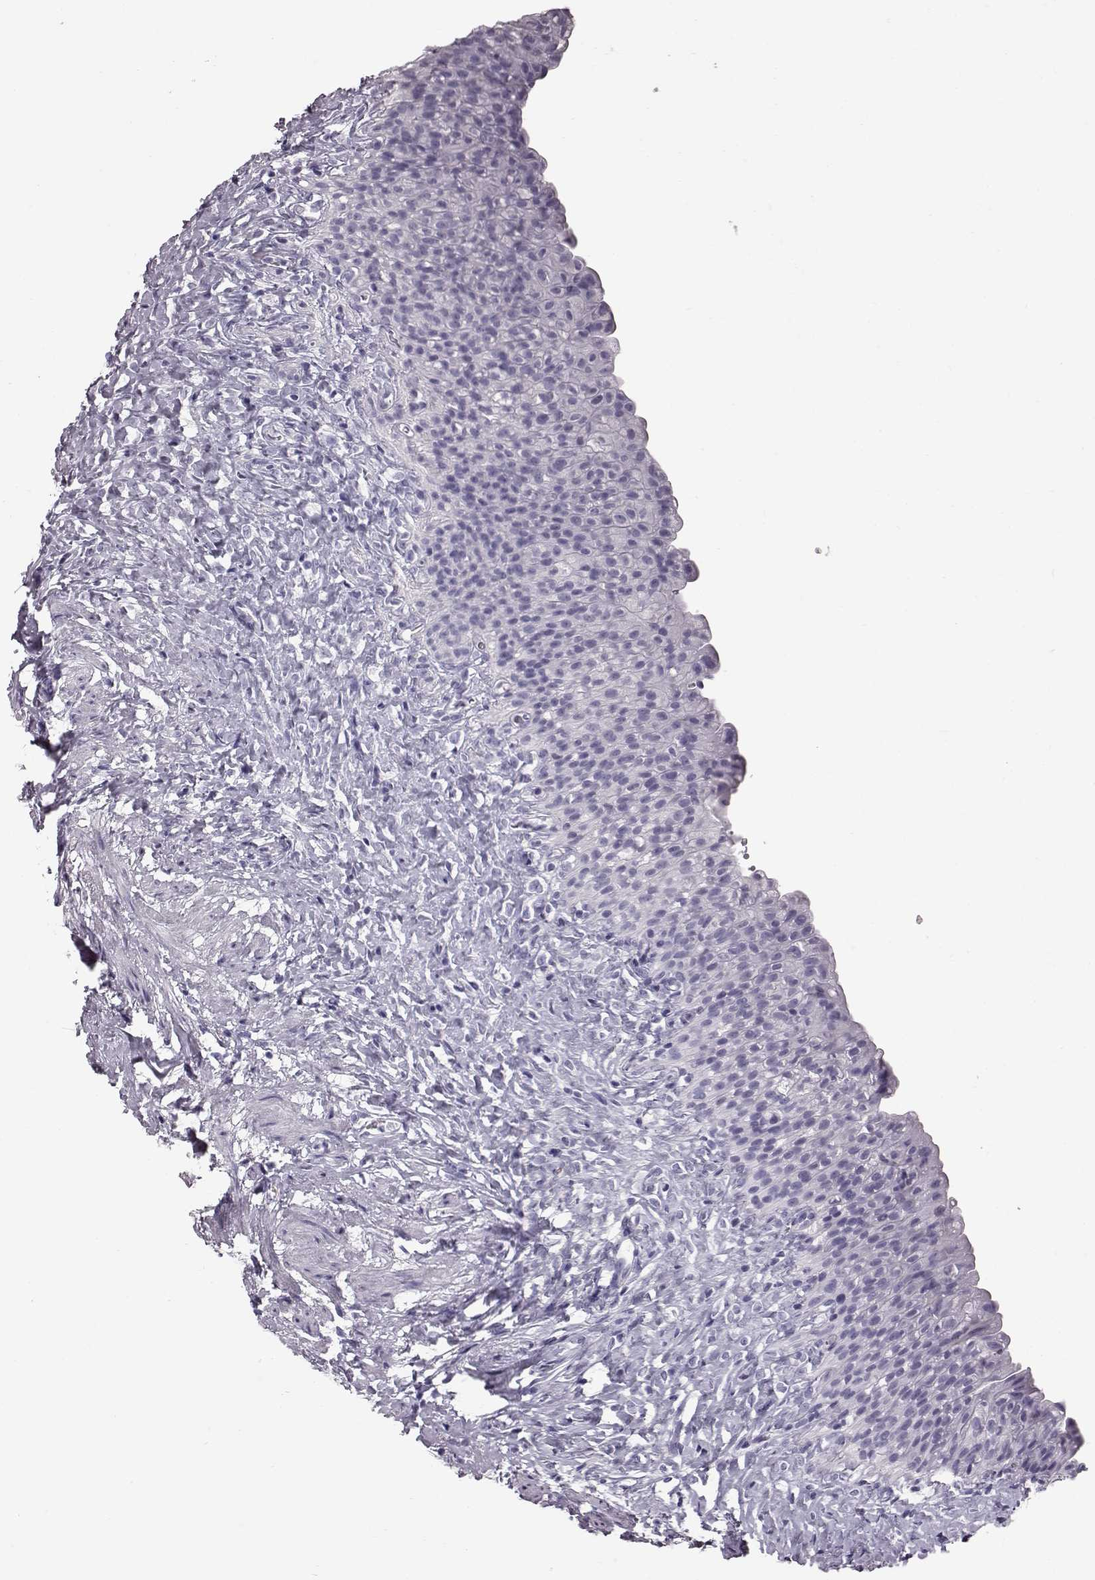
{"staining": {"intensity": "negative", "quantity": "none", "location": "none"}, "tissue": "urinary bladder", "cell_type": "Urothelial cells", "image_type": "normal", "snomed": [{"axis": "morphology", "description": "Normal tissue, NOS"}, {"axis": "topography", "description": "Urinary bladder"}], "caption": "Unremarkable urinary bladder was stained to show a protein in brown. There is no significant positivity in urothelial cells.", "gene": "TCHHL1", "patient": {"sex": "male", "age": 76}}